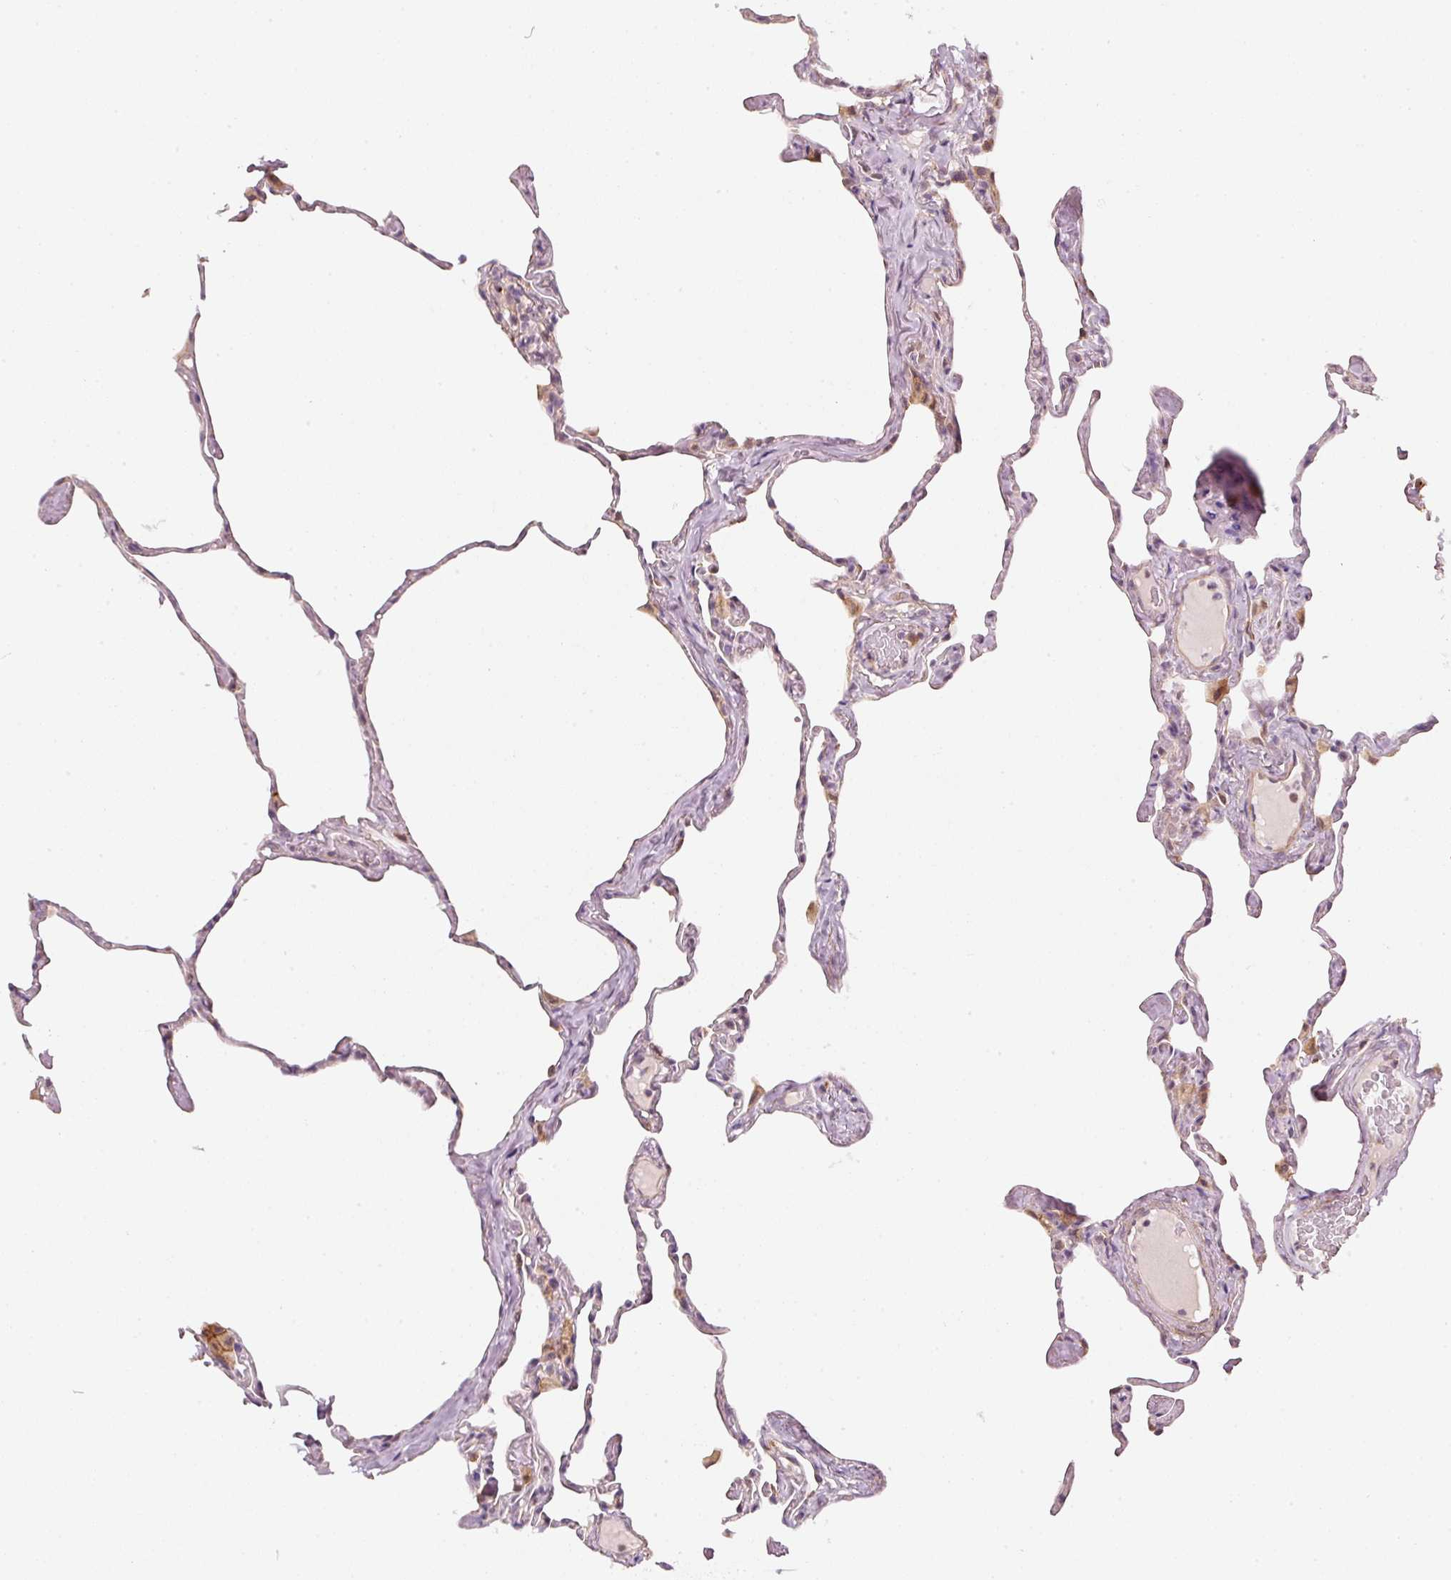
{"staining": {"intensity": "moderate", "quantity": "<25%", "location": "cytoplasmic/membranous"}, "tissue": "lung", "cell_type": "Alveolar cells", "image_type": "normal", "snomed": [{"axis": "morphology", "description": "Normal tissue, NOS"}, {"axis": "topography", "description": "Lung"}], "caption": "DAB (3,3'-diaminobenzidine) immunohistochemical staining of benign lung demonstrates moderate cytoplasmic/membranous protein staining in about <25% of alveolar cells. (brown staining indicates protein expression, while blue staining denotes nuclei).", "gene": "ARHGAP22", "patient": {"sex": "male", "age": 65}}